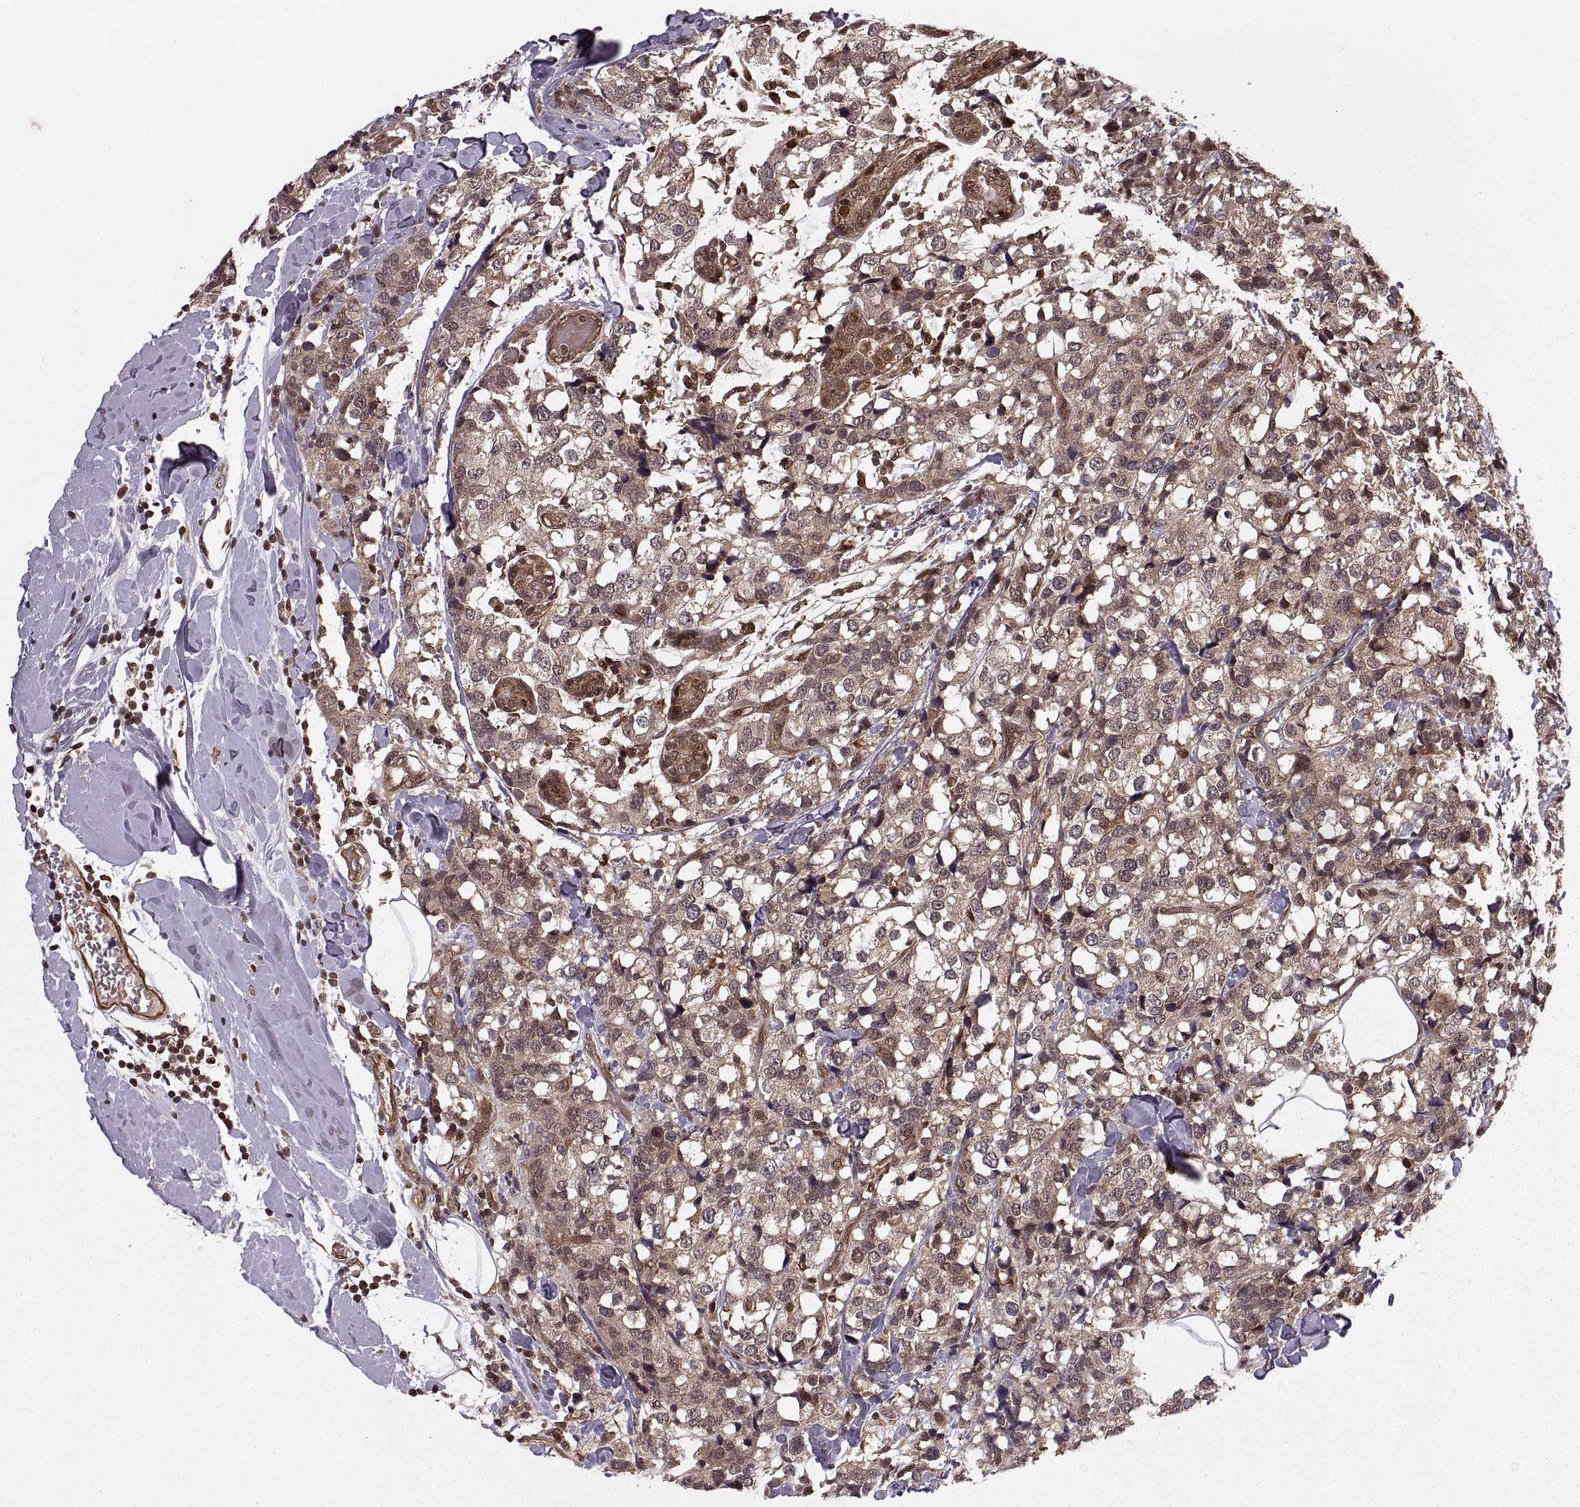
{"staining": {"intensity": "moderate", "quantity": ">75%", "location": "cytoplasmic/membranous"}, "tissue": "breast cancer", "cell_type": "Tumor cells", "image_type": "cancer", "snomed": [{"axis": "morphology", "description": "Lobular carcinoma"}, {"axis": "topography", "description": "Breast"}], "caption": "A brown stain labels moderate cytoplasmic/membranous positivity of a protein in breast cancer (lobular carcinoma) tumor cells. Using DAB (brown) and hematoxylin (blue) stains, captured at high magnification using brightfield microscopy.", "gene": "DEDD", "patient": {"sex": "female", "age": 59}}